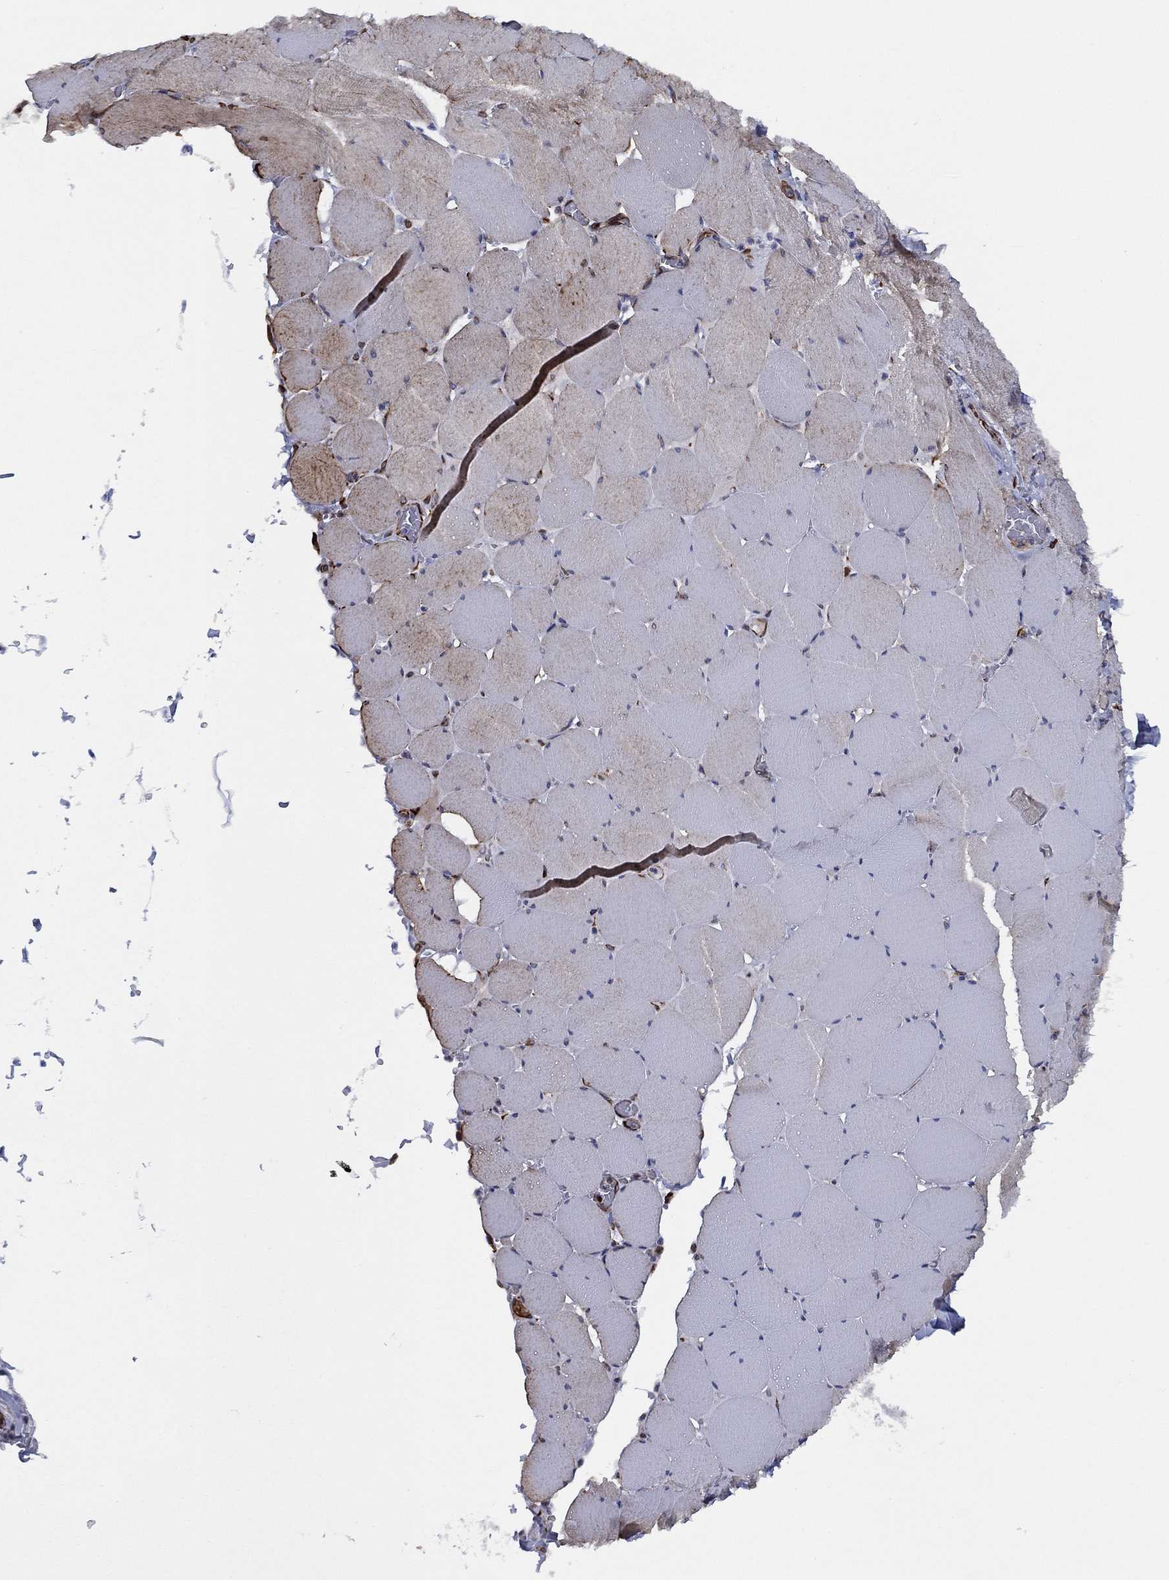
{"staining": {"intensity": "weak", "quantity": "<25%", "location": "cytoplasmic/membranous"}, "tissue": "skeletal muscle", "cell_type": "Myocytes", "image_type": "normal", "snomed": [{"axis": "morphology", "description": "Normal tissue, NOS"}, {"axis": "morphology", "description": "Malignant melanoma, Metastatic site"}, {"axis": "topography", "description": "Skeletal muscle"}], "caption": "The immunohistochemistry (IHC) histopathology image has no significant staining in myocytes of skeletal muscle.", "gene": "MAS1", "patient": {"sex": "male", "age": 50}}